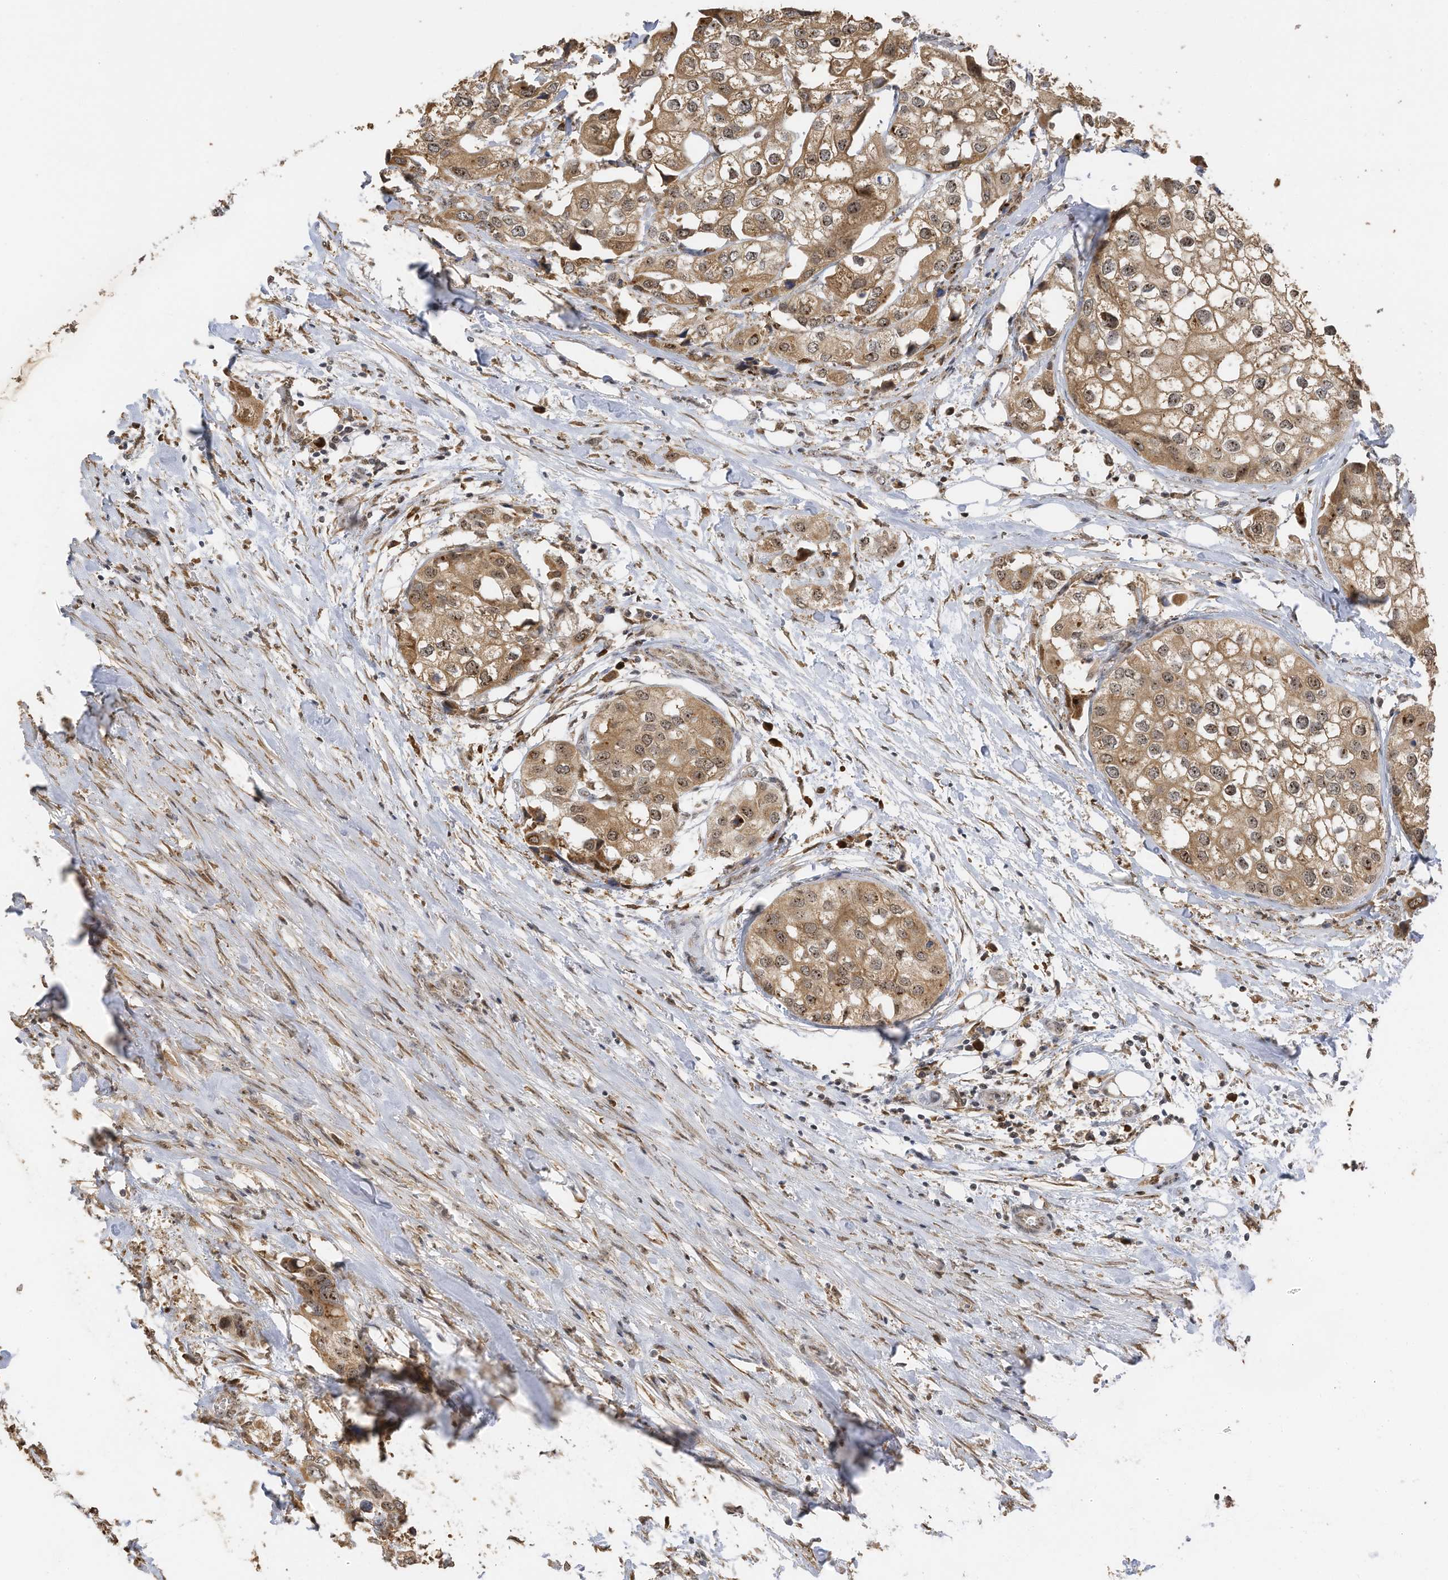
{"staining": {"intensity": "moderate", "quantity": ">75%", "location": "cytoplasmic/membranous,nuclear"}, "tissue": "urothelial cancer", "cell_type": "Tumor cells", "image_type": "cancer", "snomed": [{"axis": "morphology", "description": "Urothelial carcinoma, High grade"}, {"axis": "topography", "description": "Urinary bladder"}], "caption": "Approximately >75% of tumor cells in urothelial carcinoma (high-grade) display moderate cytoplasmic/membranous and nuclear protein staining as visualized by brown immunohistochemical staining.", "gene": "ERLEC1", "patient": {"sex": "male", "age": 64}}